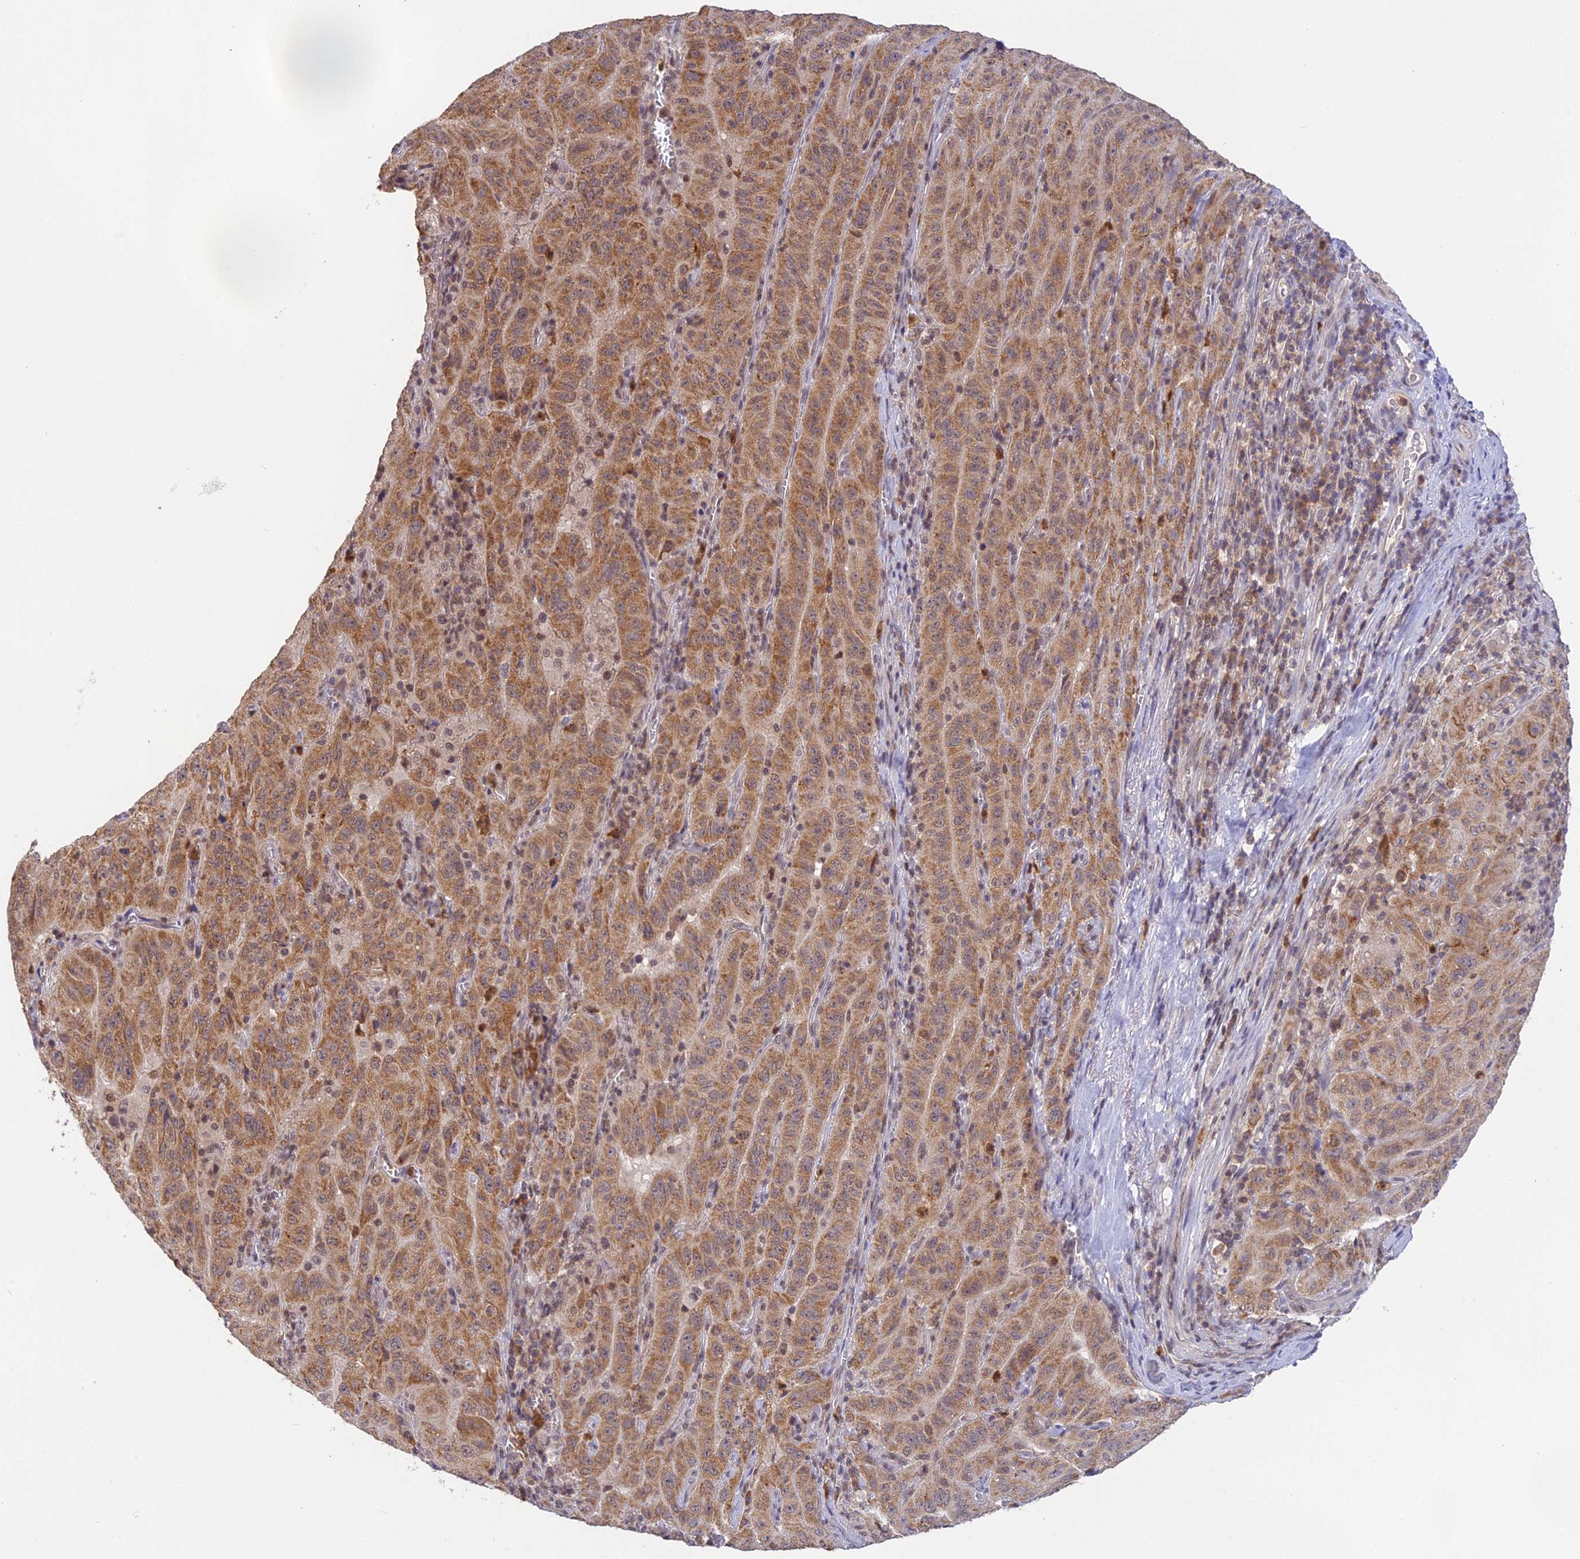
{"staining": {"intensity": "moderate", "quantity": ">75%", "location": "cytoplasmic/membranous"}, "tissue": "pancreatic cancer", "cell_type": "Tumor cells", "image_type": "cancer", "snomed": [{"axis": "morphology", "description": "Adenocarcinoma, NOS"}, {"axis": "topography", "description": "Pancreas"}], "caption": "Pancreatic cancer (adenocarcinoma) was stained to show a protein in brown. There is medium levels of moderate cytoplasmic/membranous staining in about >75% of tumor cells.", "gene": "PEX16", "patient": {"sex": "male", "age": 63}}